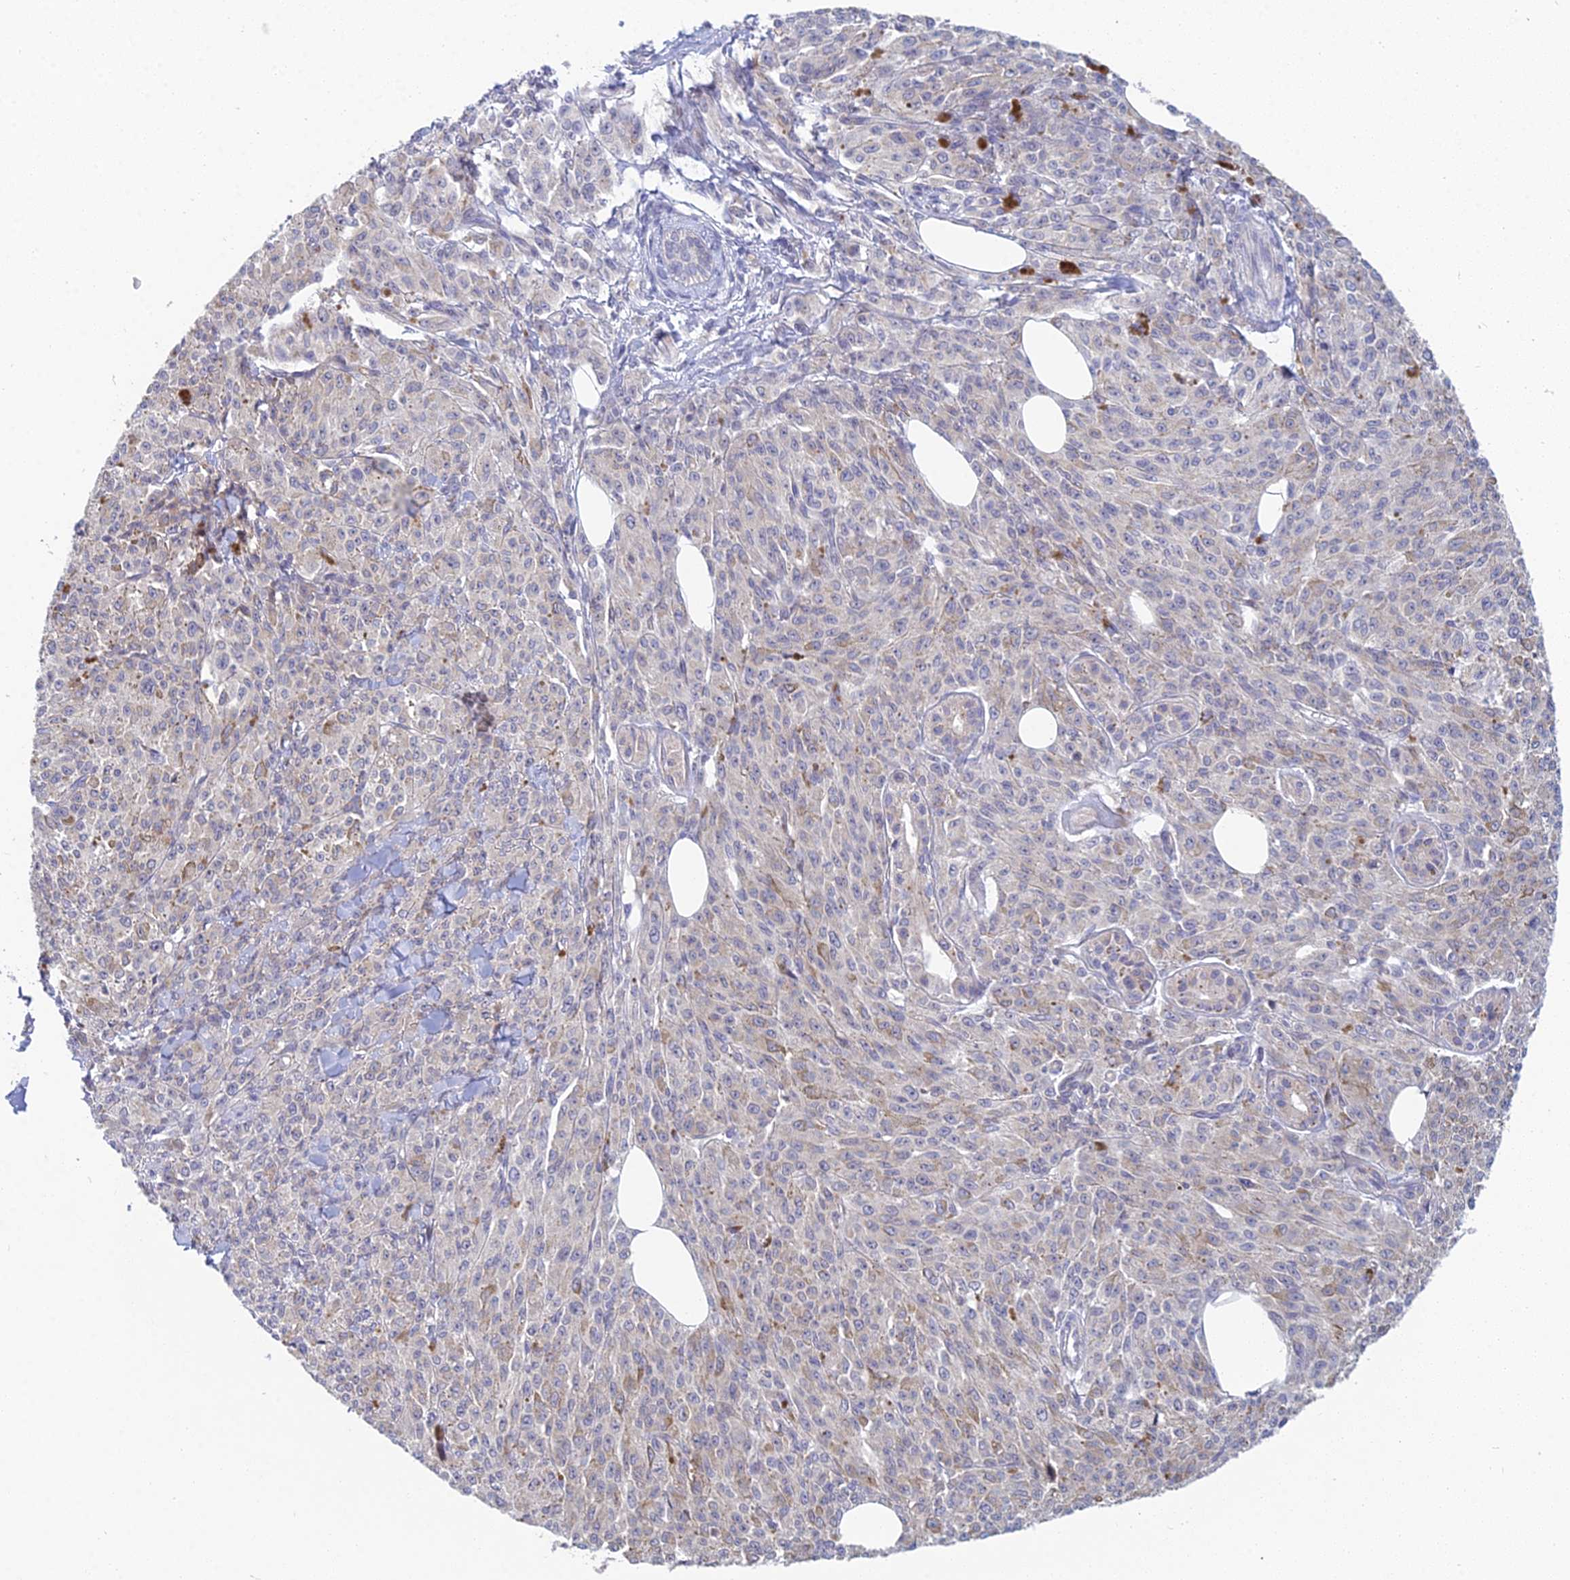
{"staining": {"intensity": "weak", "quantity": "<25%", "location": "cytoplasmic/membranous"}, "tissue": "melanoma", "cell_type": "Tumor cells", "image_type": "cancer", "snomed": [{"axis": "morphology", "description": "Malignant melanoma, NOS"}, {"axis": "topography", "description": "Skin"}], "caption": "A high-resolution image shows immunohistochemistry (IHC) staining of melanoma, which exhibits no significant positivity in tumor cells.", "gene": "METTL26", "patient": {"sex": "female", "age": 52}}